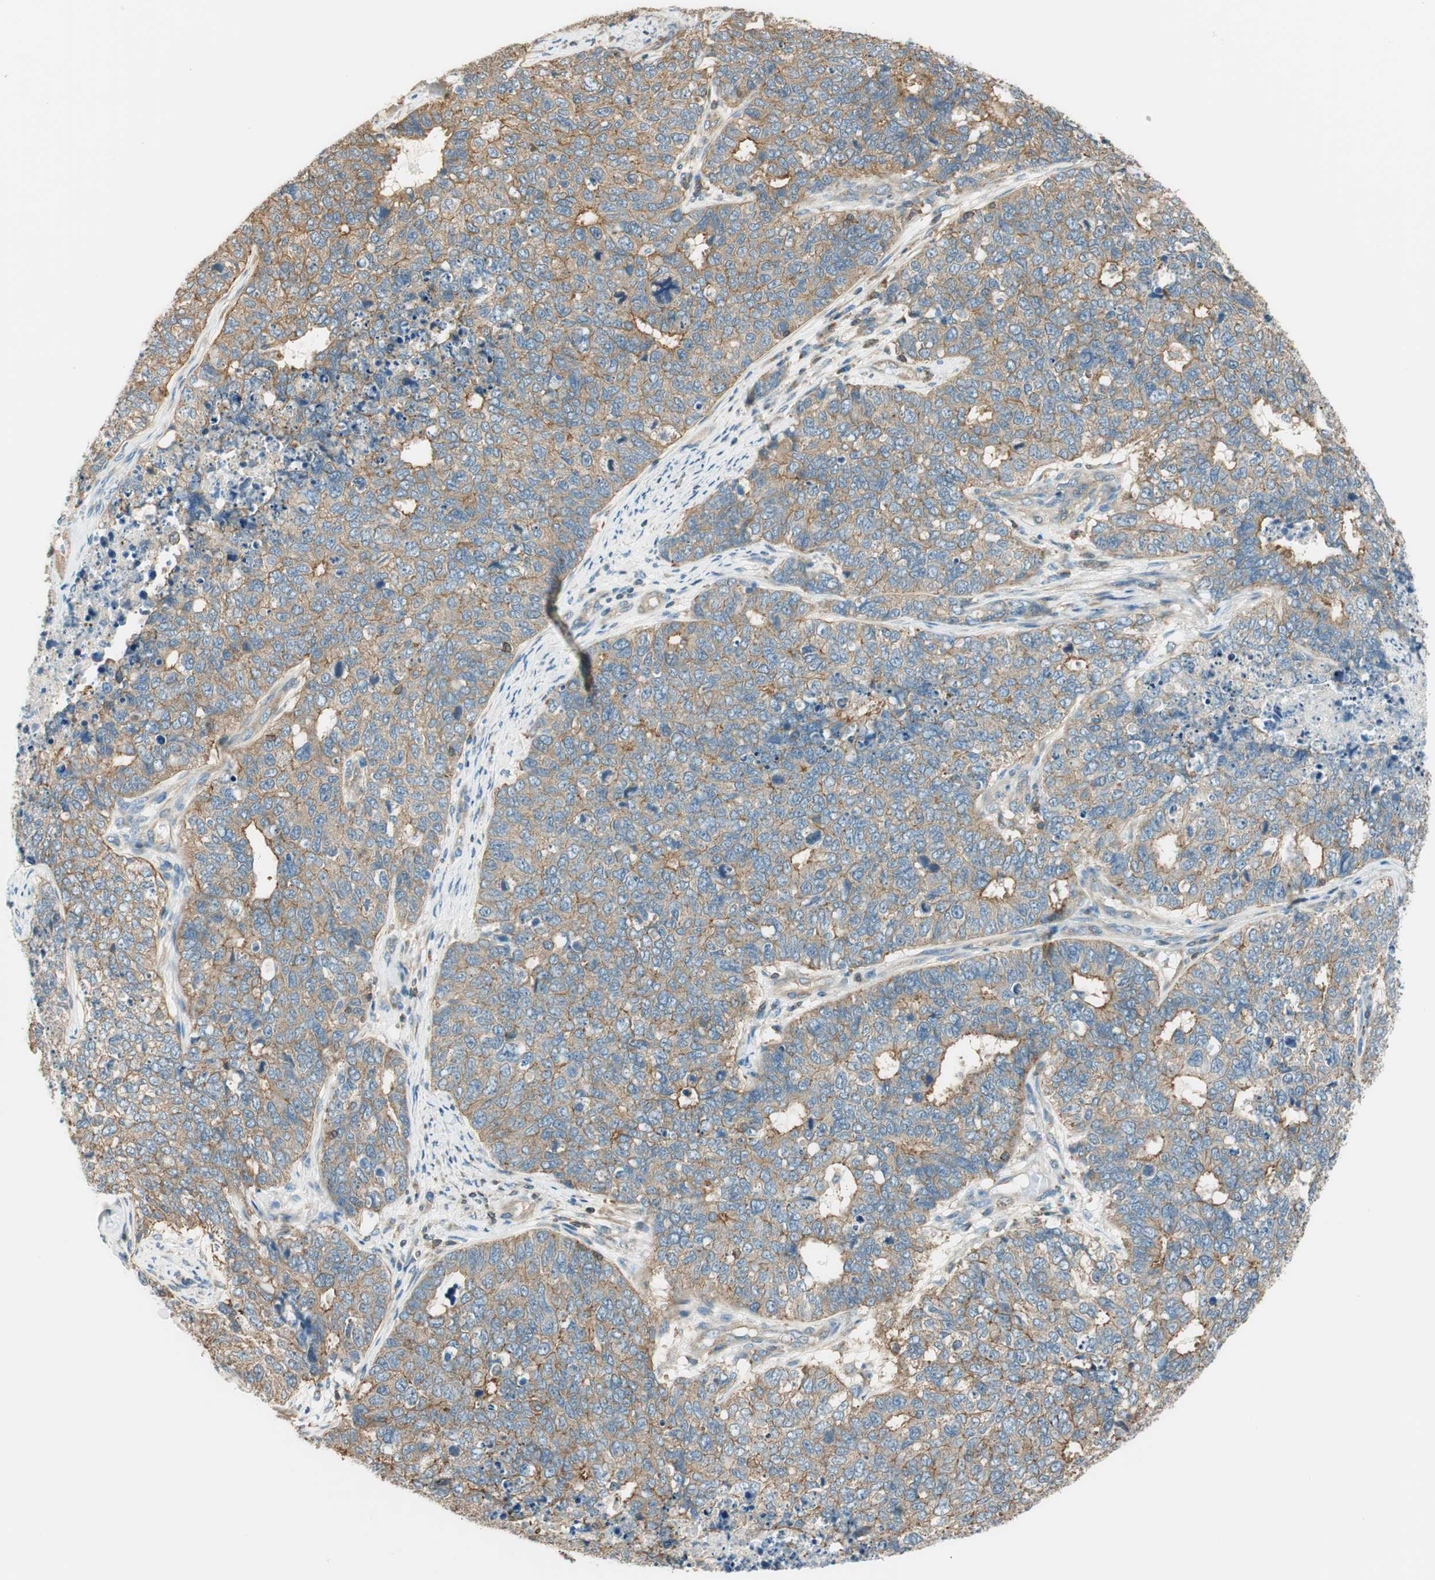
{"staining": {"intensity": "moderate", "quantity": ">75%", "location": "cytoplasmic/membranous"}, "tissue": "cervical cancer", "cell_type": "Tumor cells", "image_type": "cancer", "snomed": [{"axis": "morphology", "description": "Squamous cell carcinoma, NOS"}, {"axis": "topography", "description": "Cervix"}], "caption": "High-power microscopy captured an immunohistochemistry micrograph of squamous cell carcinoma (cervical), revealing moderate cytoplasmic/membranous positivity in approximately >75% of tumor cells.", "gene": "PI4K2B", "patient": {"sex": "female", "age": 63}}